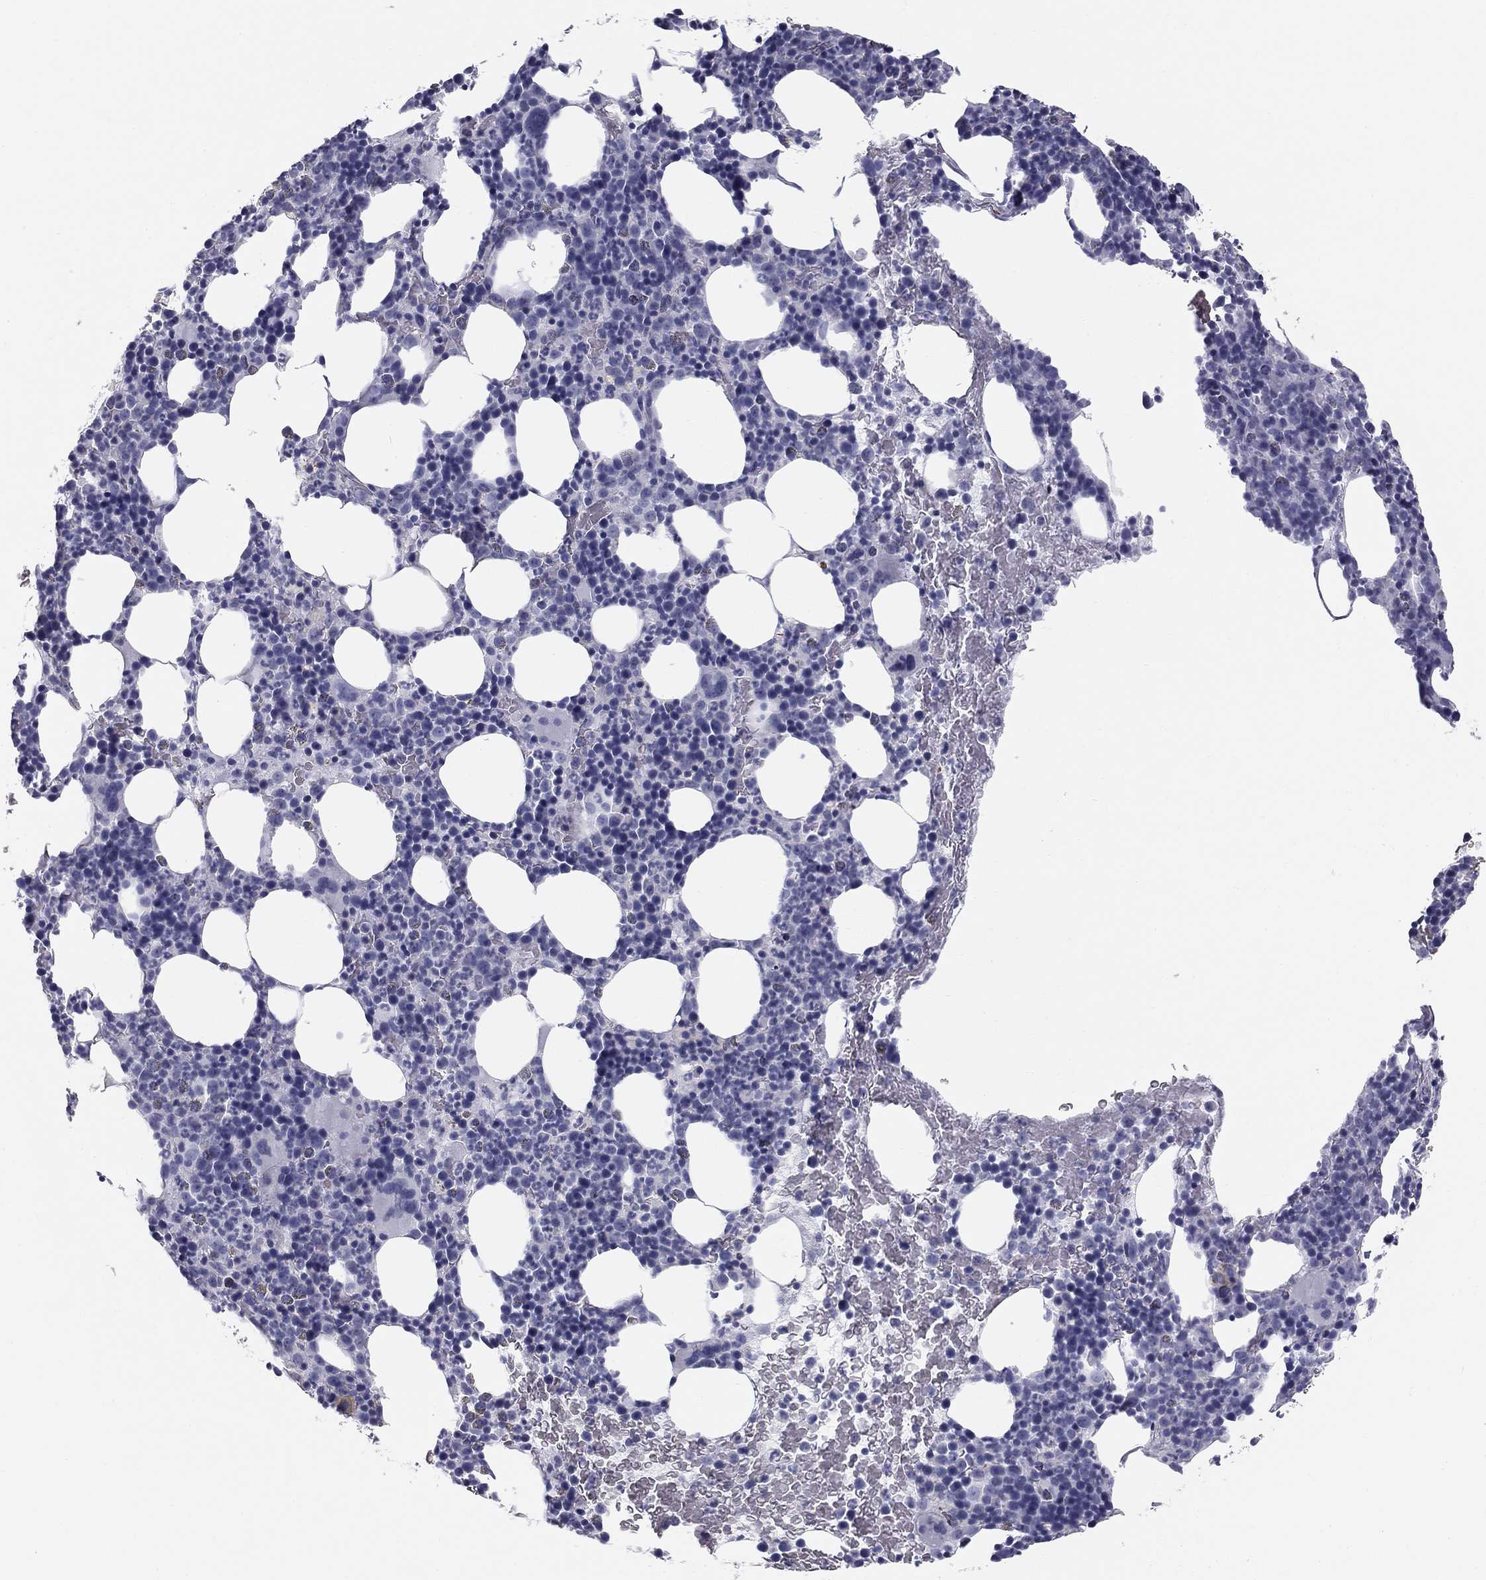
{"staining": {"intensity": "negative", "quantity": "none", "location": "none"}, "tissue": "bone marrow", "cell_type": "Hematopoietic cells", "image_type": "normal", "snomed": [{"axis": "morphology", "description": "Normal tissue, NOS"}, {"axis": "topography", "description": "Bone marrow"}], "caption": "This is a image of IHC staining of normal bone marrow, which shows no expression in hematopoietic cells. (IHC, brightfield microscopy, high magnification).", "gene": "SULT2B1", "patient": {"sex": "male", "age": 72}}